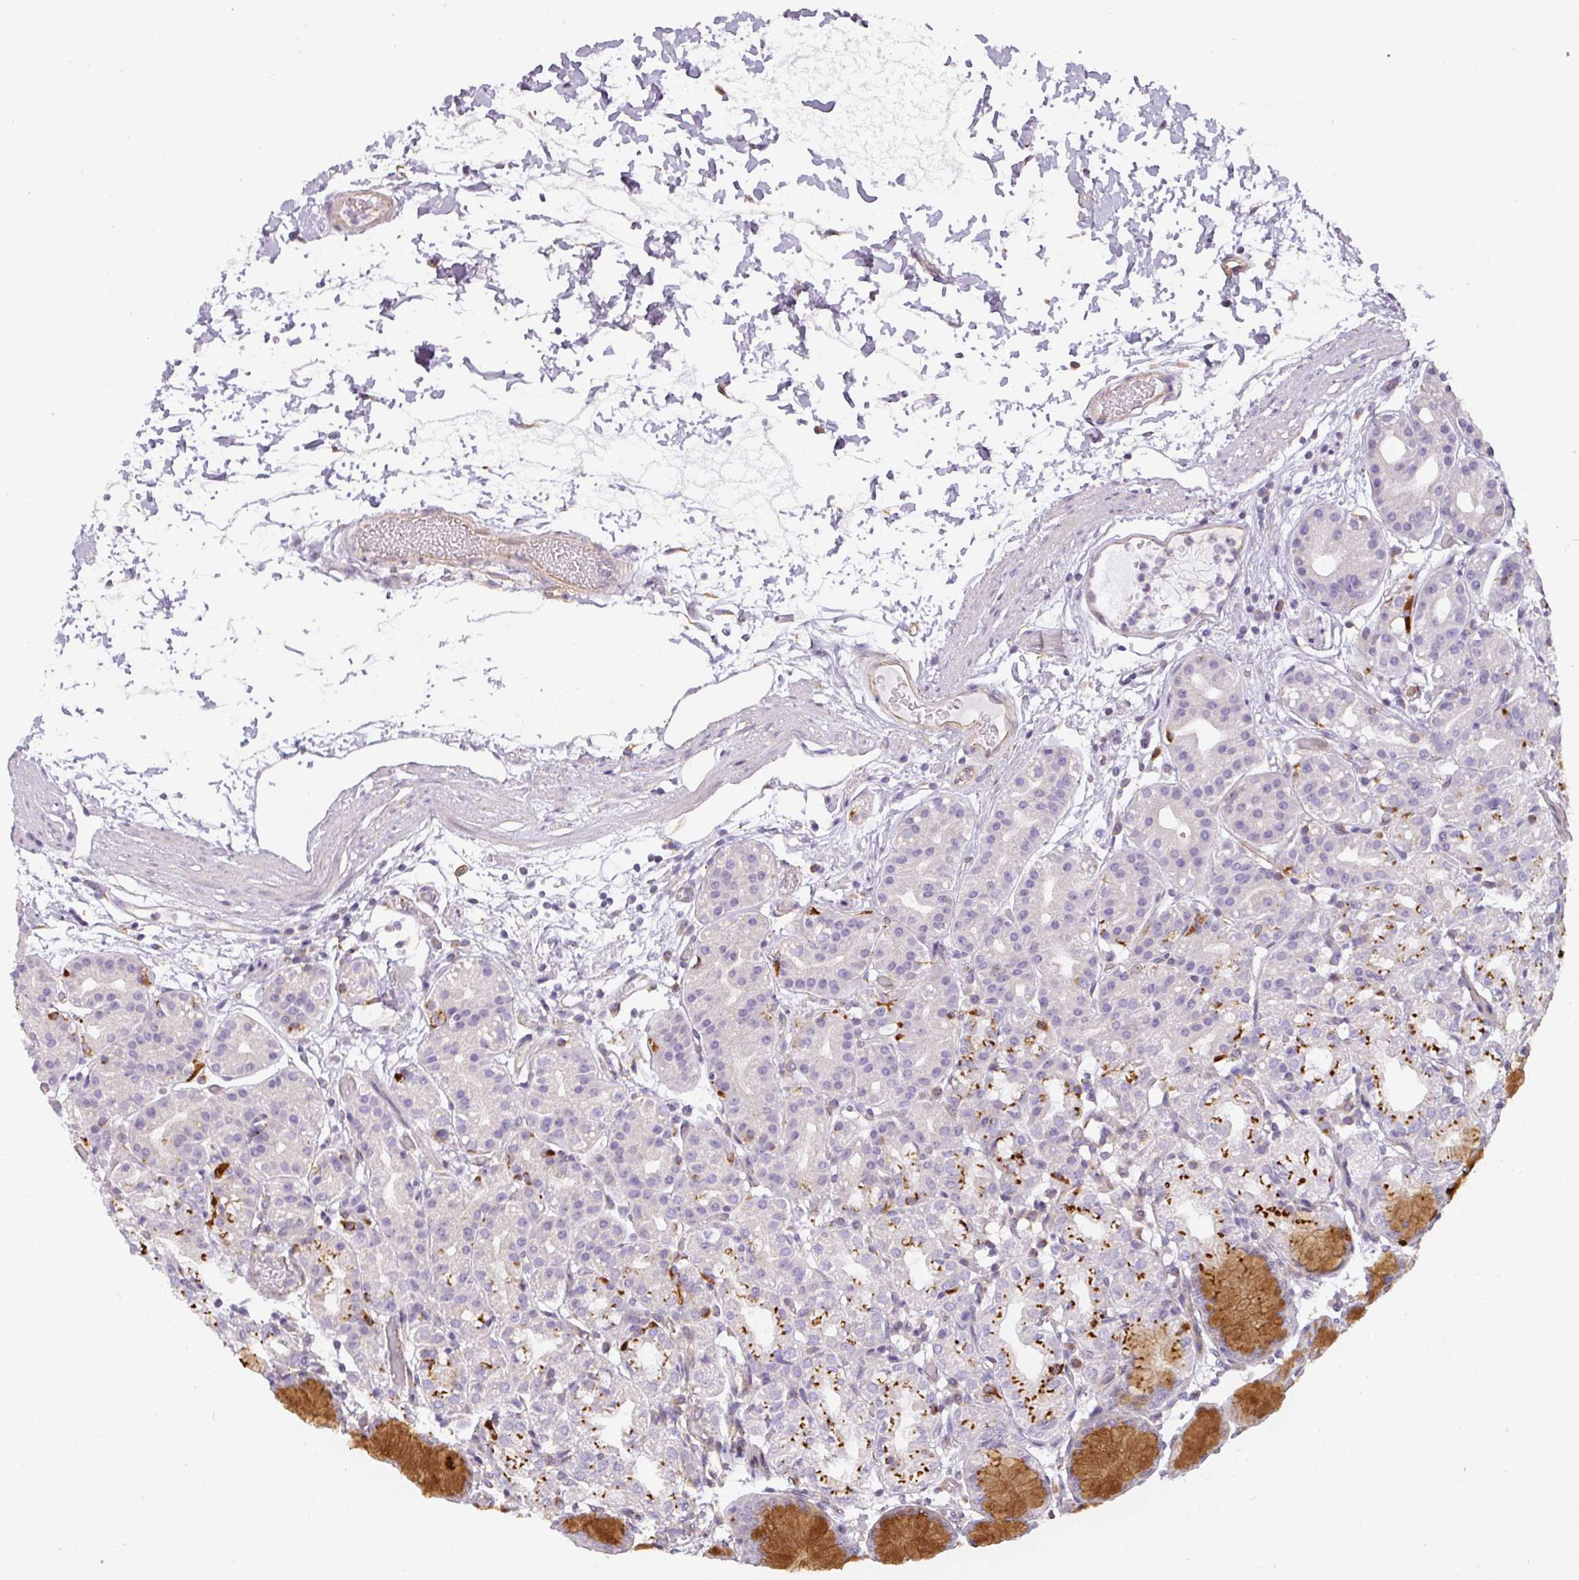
{"staining": {"intensity": "moderate", "quantity": "25%-75%", "location": "cytoplasmic/membranous"}, "tissue": "stomach", "cell_type": "Glandular cells", "image_type": "normal", "snomed": [{"axis": "morphology", "description": "Normal tissue, NOS"}, {"axis": "topography", "description": "Stomach"}], "caption": "Glandular cells display moderate cytoplasmic/membranous positivity in about 25%-75% of cells in normal stomach. (brown staining indicates protein expression, while blue staining denotes nuclei).", "gene": "ATP8B2", "patient": {"sex": "female", "age": 57}}